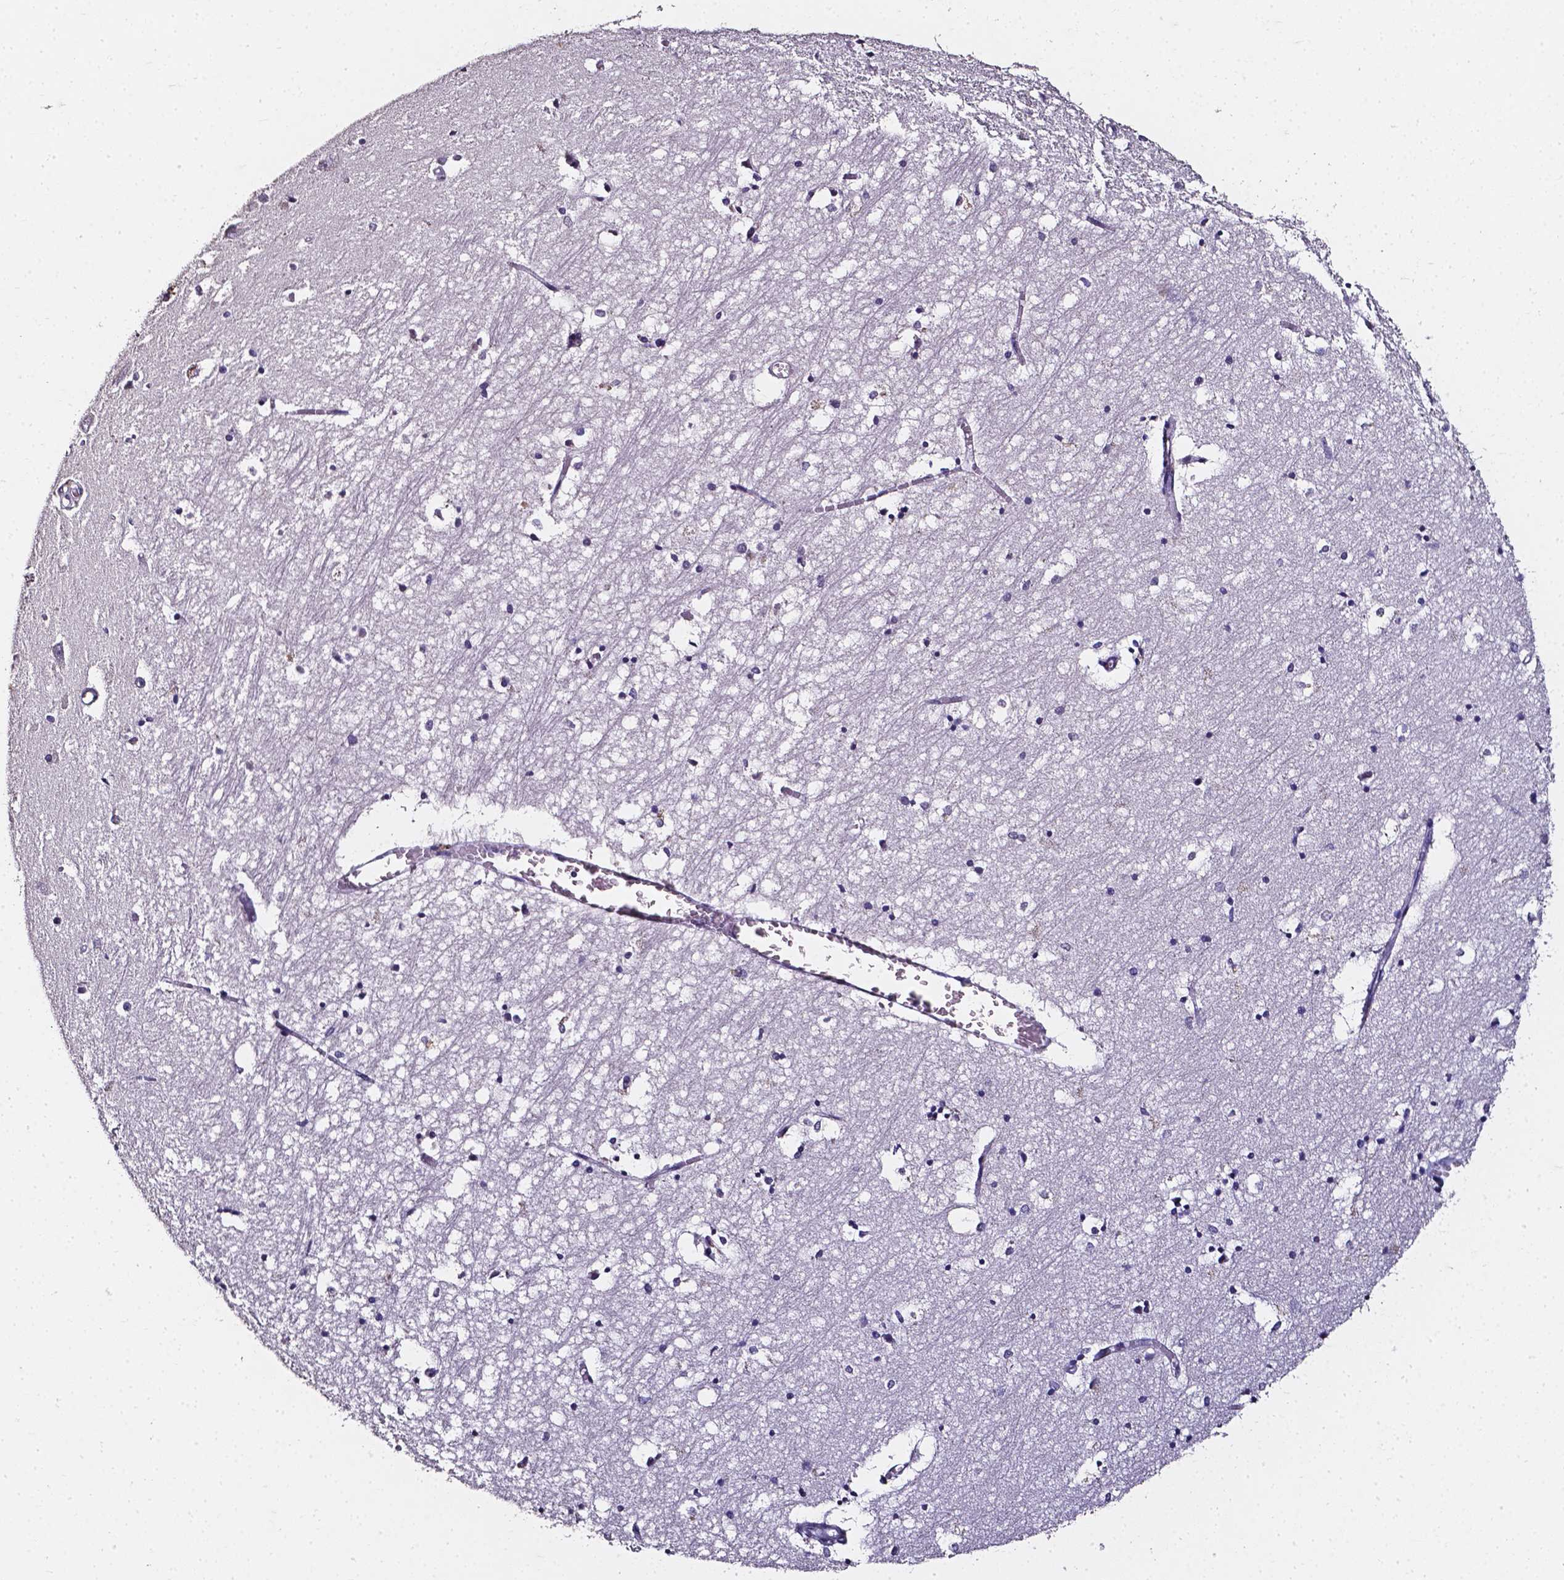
{"staining": {"intensity": "negative", "quantity": "none", "location": "none"}, "tissue": "hippocampus", "cell_type": "Glial cells", "image_type": "normal", "snomed": [{"axis": "morphology", "description": "Normal tissue, NOS"}, {"axis": "topography", "description": "Lateral ventricle wall"}, {"axis": "topography", "description": "Hippocampus"}], "caption": "This is an immunohistochemistry (IHC) photomicrograph of benign human hippocampus. There is no positivity in glial cells.", "gene": "AKR1B10", "patient": {"sex": "female", "age": 63}}